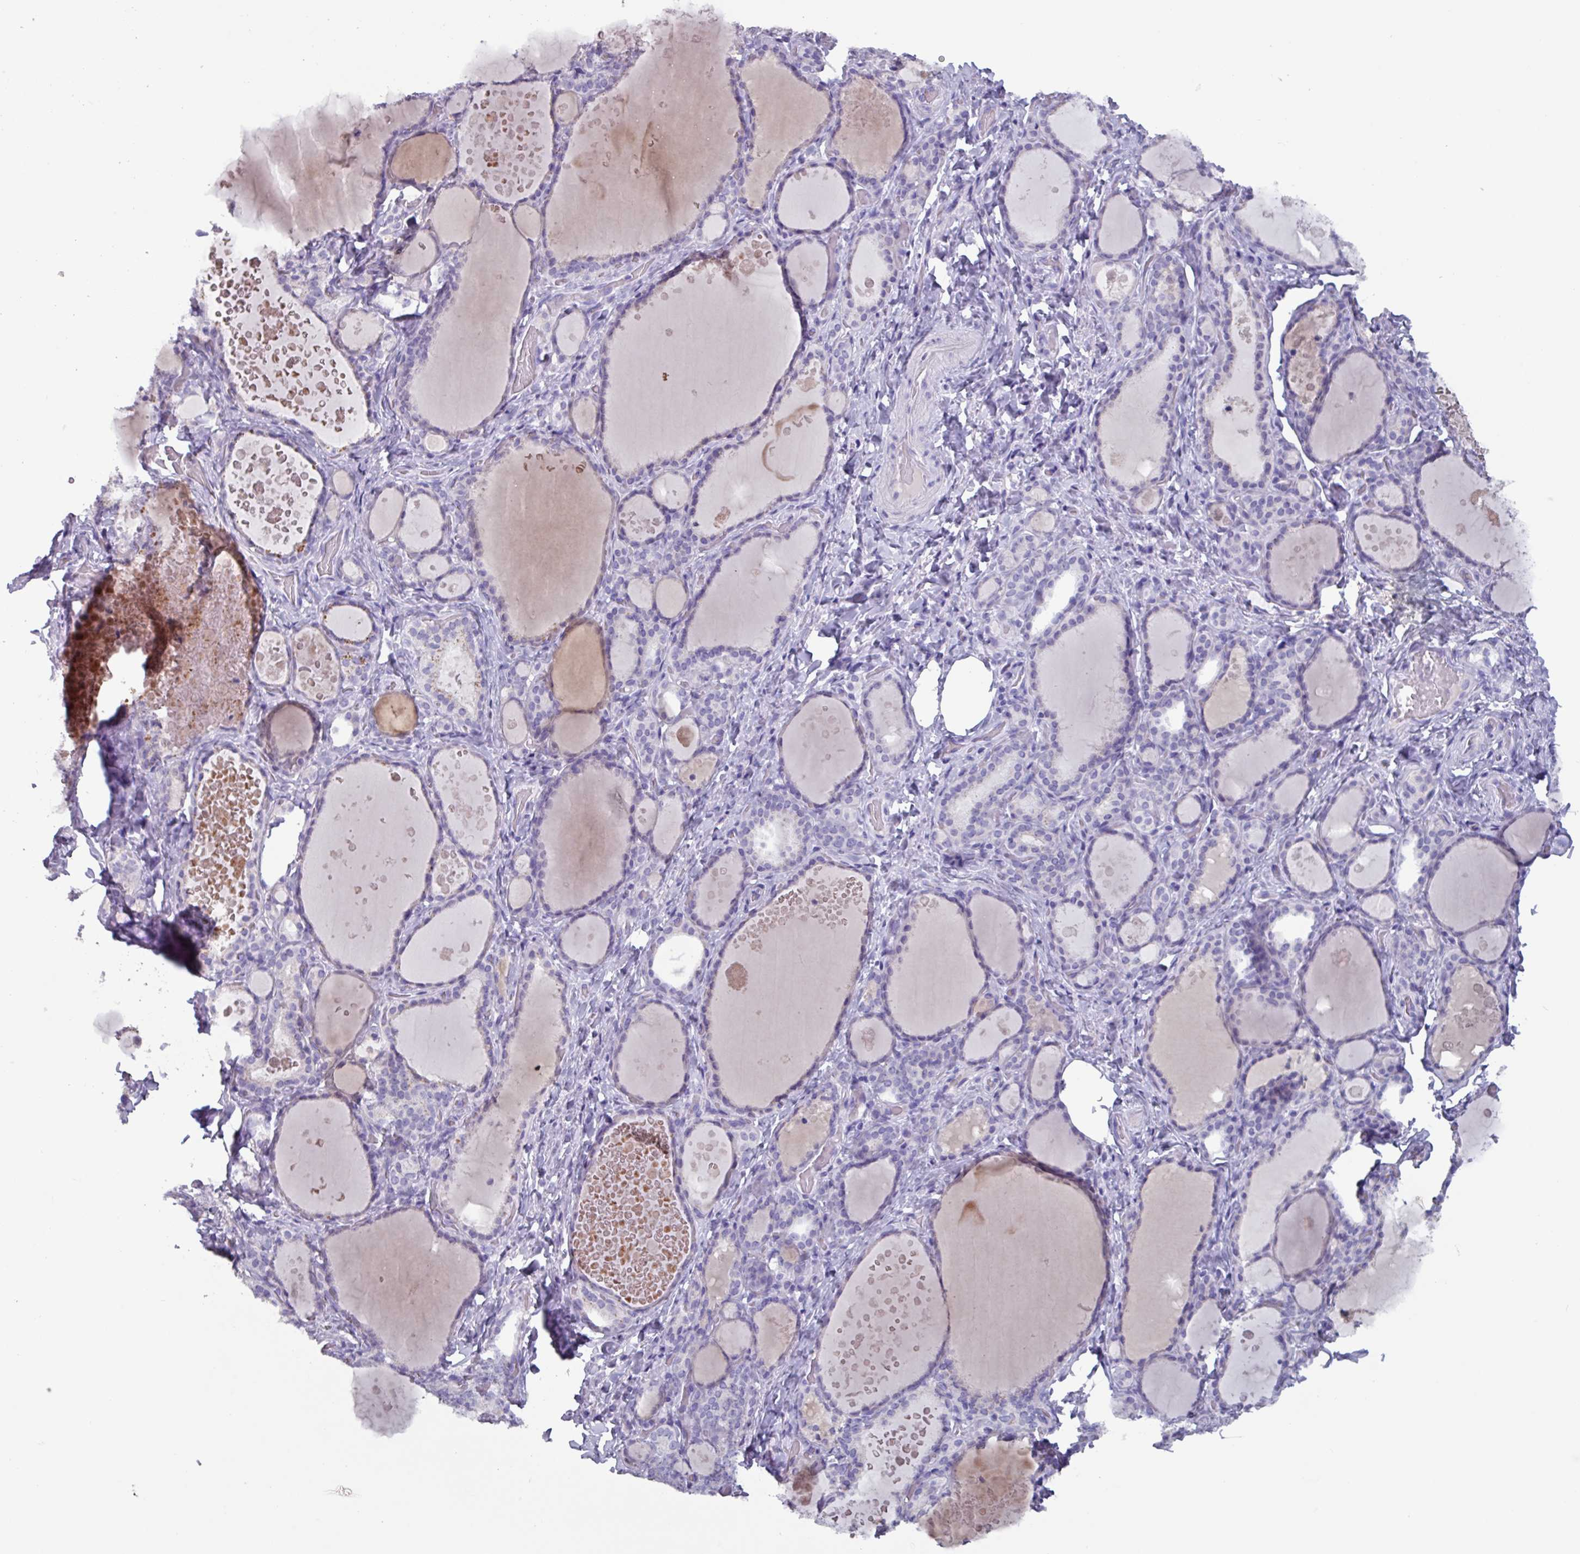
{"staining": {"intensity": "negative", "quantity": "none", "location": "none"}, "tissue": "thyroid gland", "cell_type": "Glandular cells", "image_type": "normal", "snomed": [{"axis": "morphology", "description": "Normal tissue, NOS"}, {"axis": "topography", "description": "Thyroid gland"}], "caption": "Photomicrograph shows no protein staining in glandular cells of benign thyroid gland. (DAB (3,3'-diaminobenzidine) IHC visualized using brightfield microscopy, high magnification).", "gene": "OR2T10", "patient": {"sex": "female", "age": 46}}